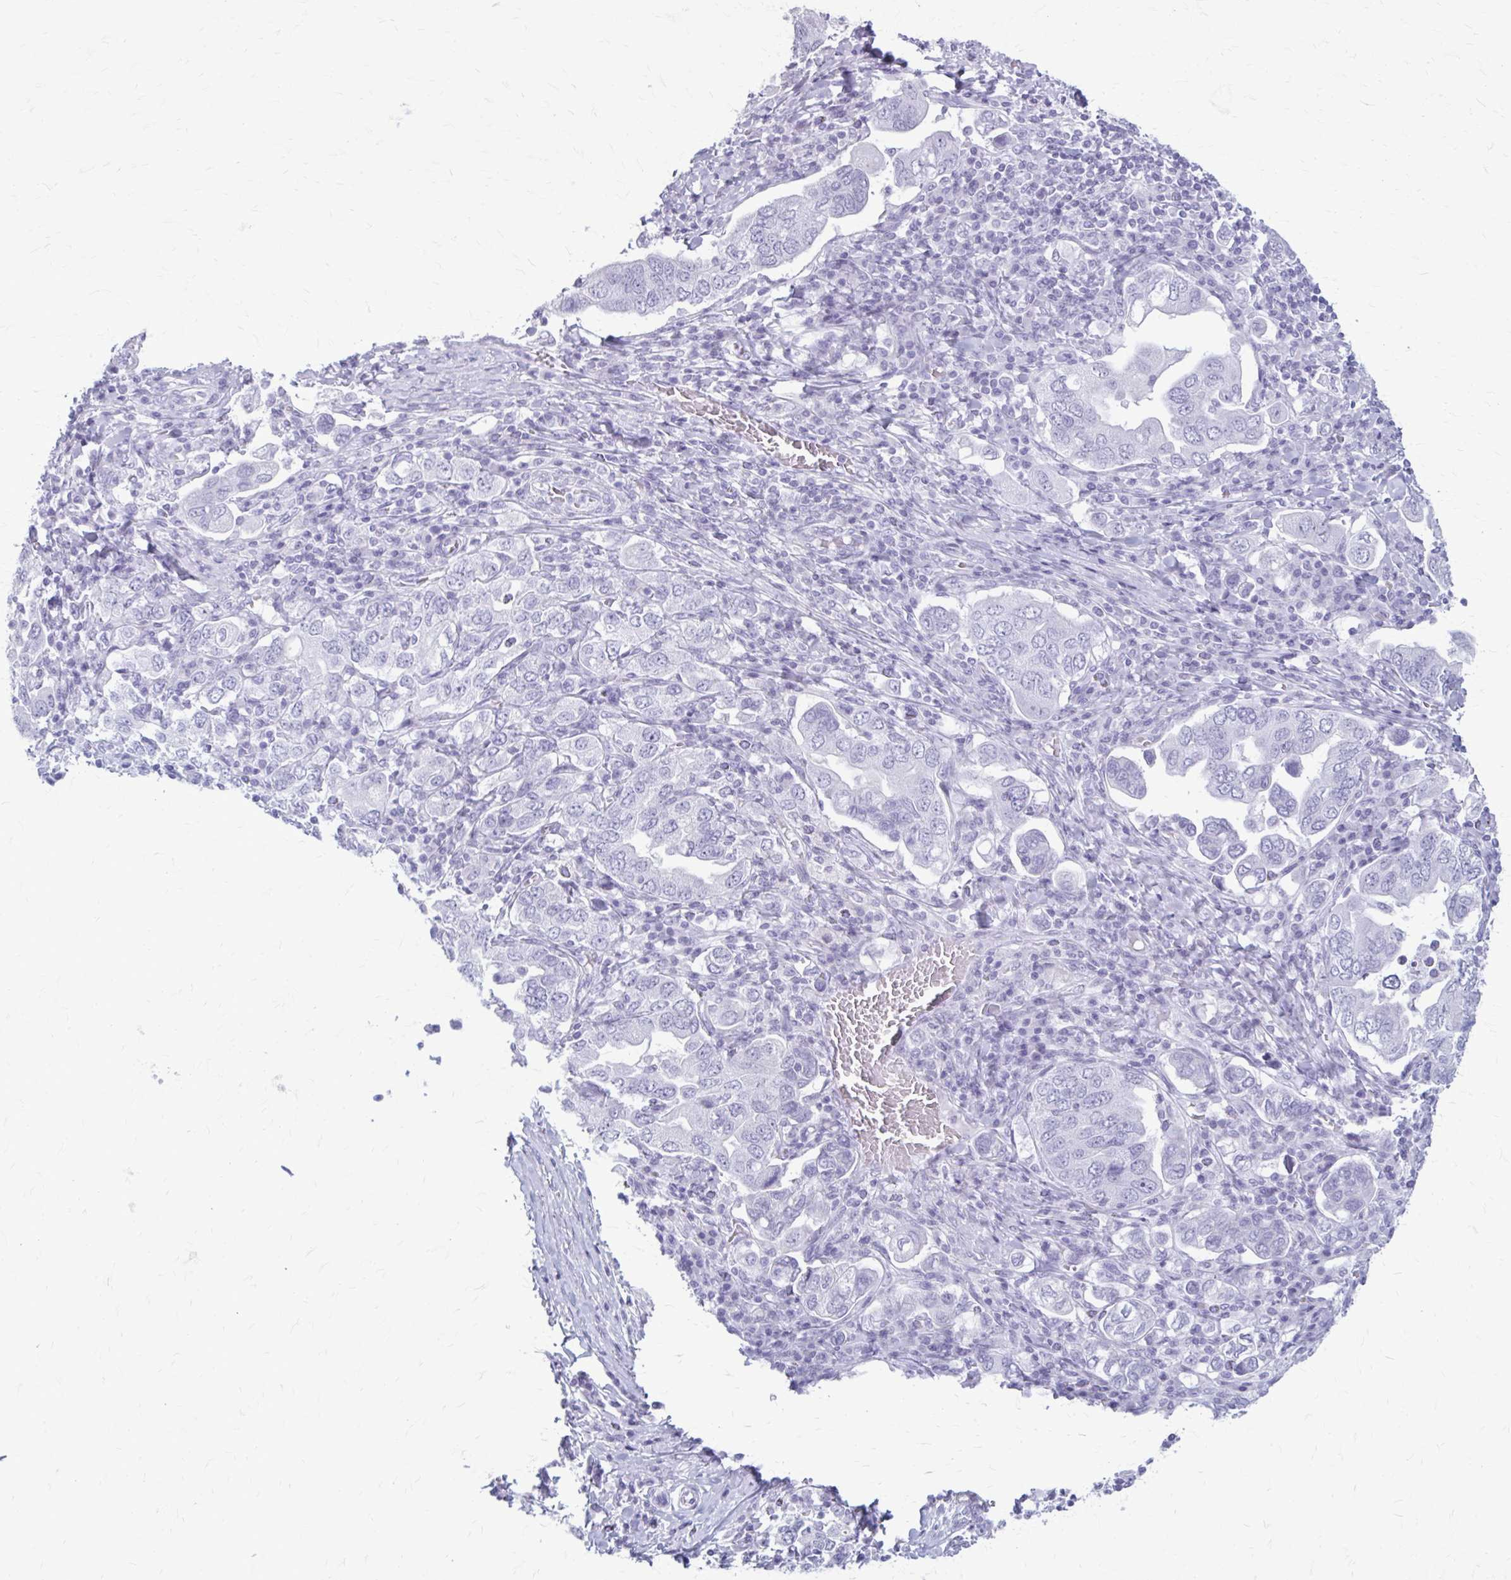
{"staining": {"intensity": "negative", "quantity": "none", "location": "none"}, "tissue": "stomach cancer", "cell_type": "Tumor cells", "image_type": "cancer", "snomed": [{"axis": "morphology", "description": "Adenocarcinoma, NOS"}, {"axis": "topography", "description": "Stomach, upper"}, {"axis": "topography", "description": "Stomach"}], "caption": "The image displays no significant expression in tumor cells of adenocarcinoma (stomach). (Immunohistochemistry (ihc), brightfield microscopy, high magnification).", "gene": "KRT5", "patient": {"sex": "male", "age": 62}}